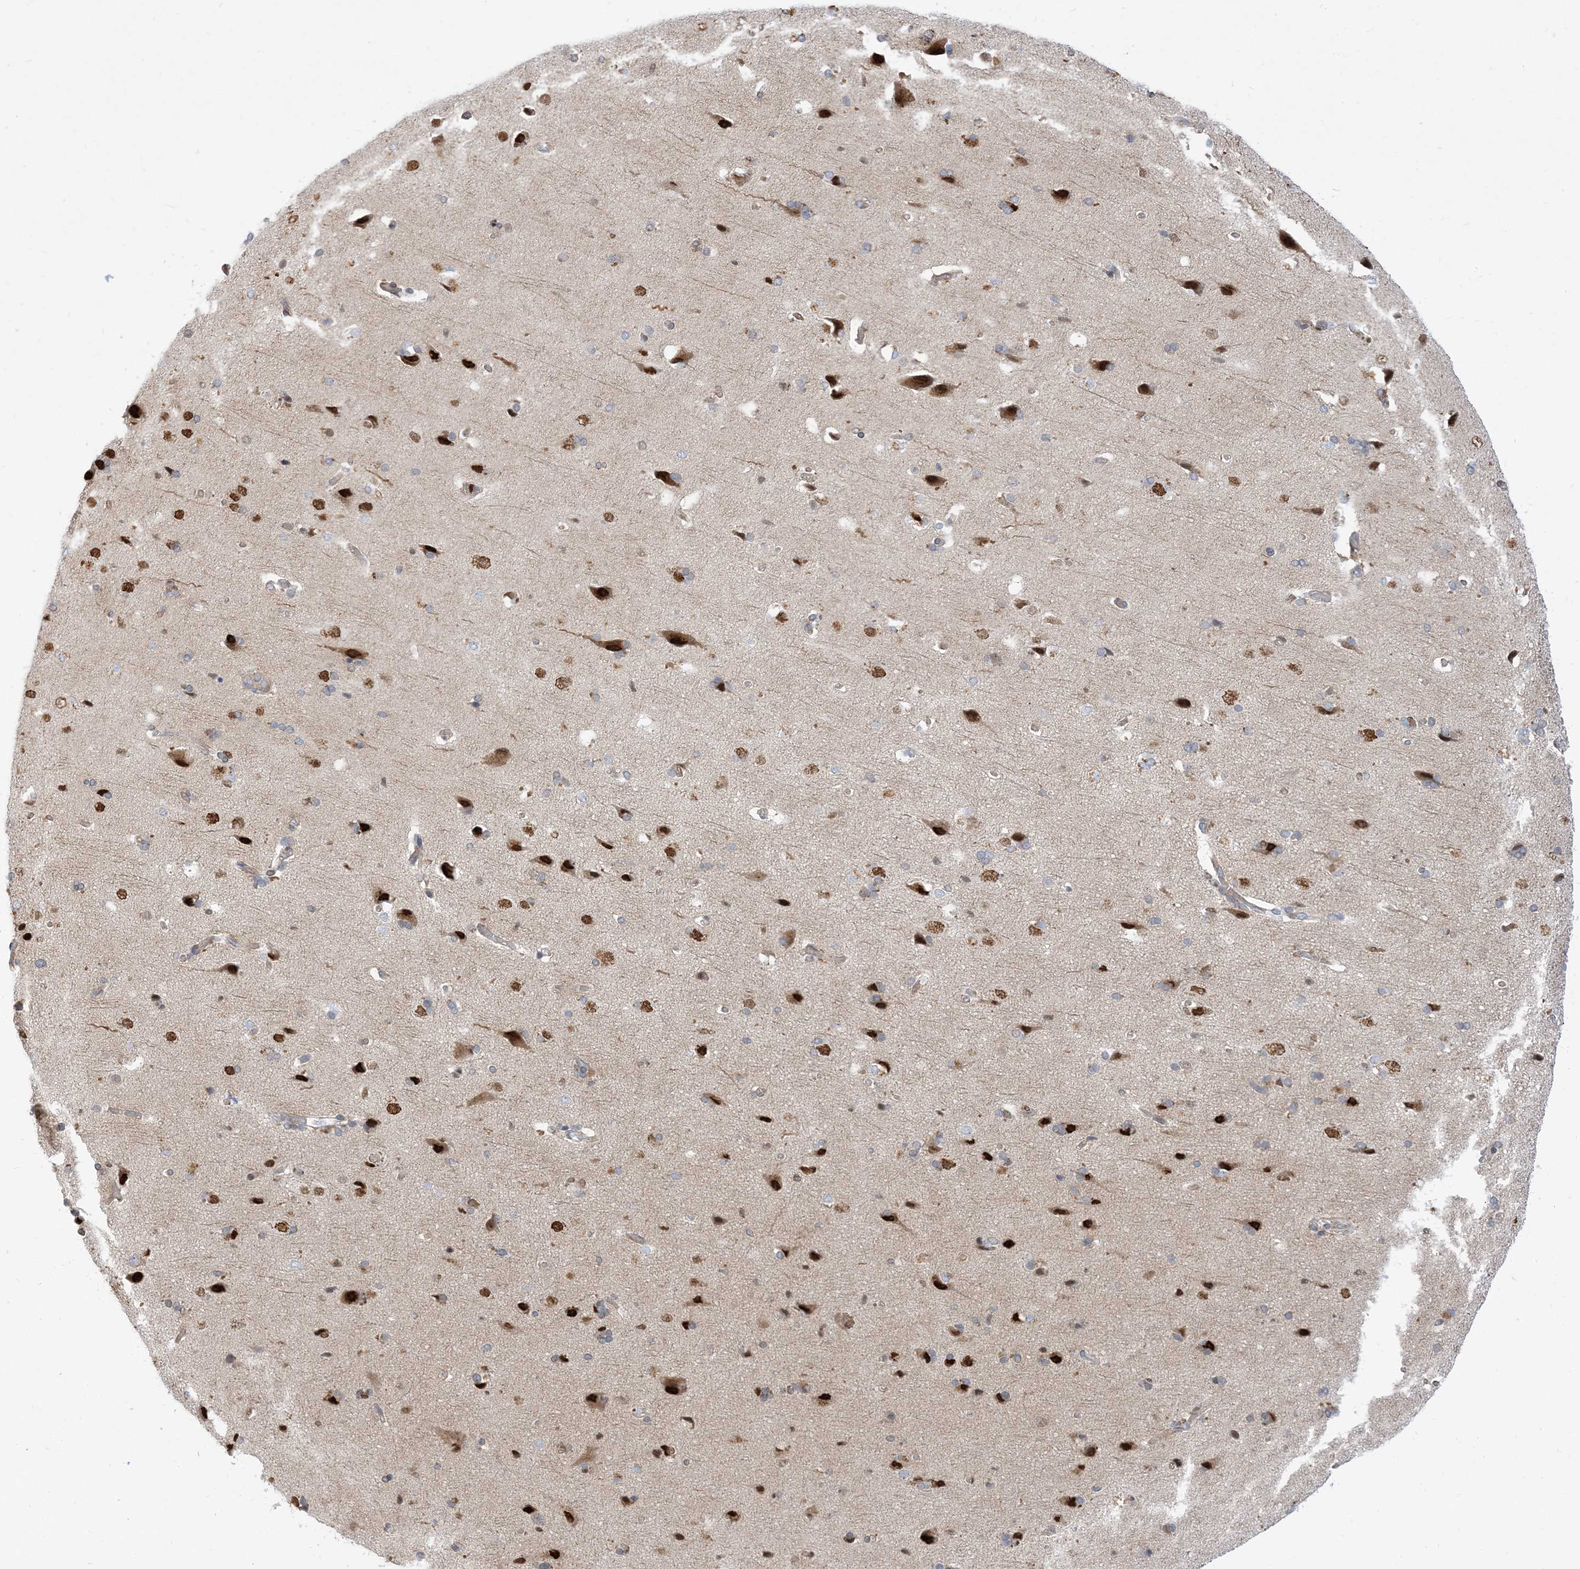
{"staining": {"intensity": "weak", "quantity": "25%-75%", "location": "cytoplasmic/membranous"}, "tissue": "cerebral cortex", "cell_type": "Endothelial cells", "image_type": "normal", "snomed": [{"axis": "morphology", "description": "Normal tissue, NOS"}, {"axis": "topography", "description": "Cerebral cortex"}], "caption": "This histopathology image demonstrates immunohistochemistry (IHC) staining of unremarkable cerebral cortex, with low weak cytoplasmic/membranous positivity in about 25%-75% of endothelial cells.", "gene": "TYSND1", "patient": {"sex": "male", "age": 62}}